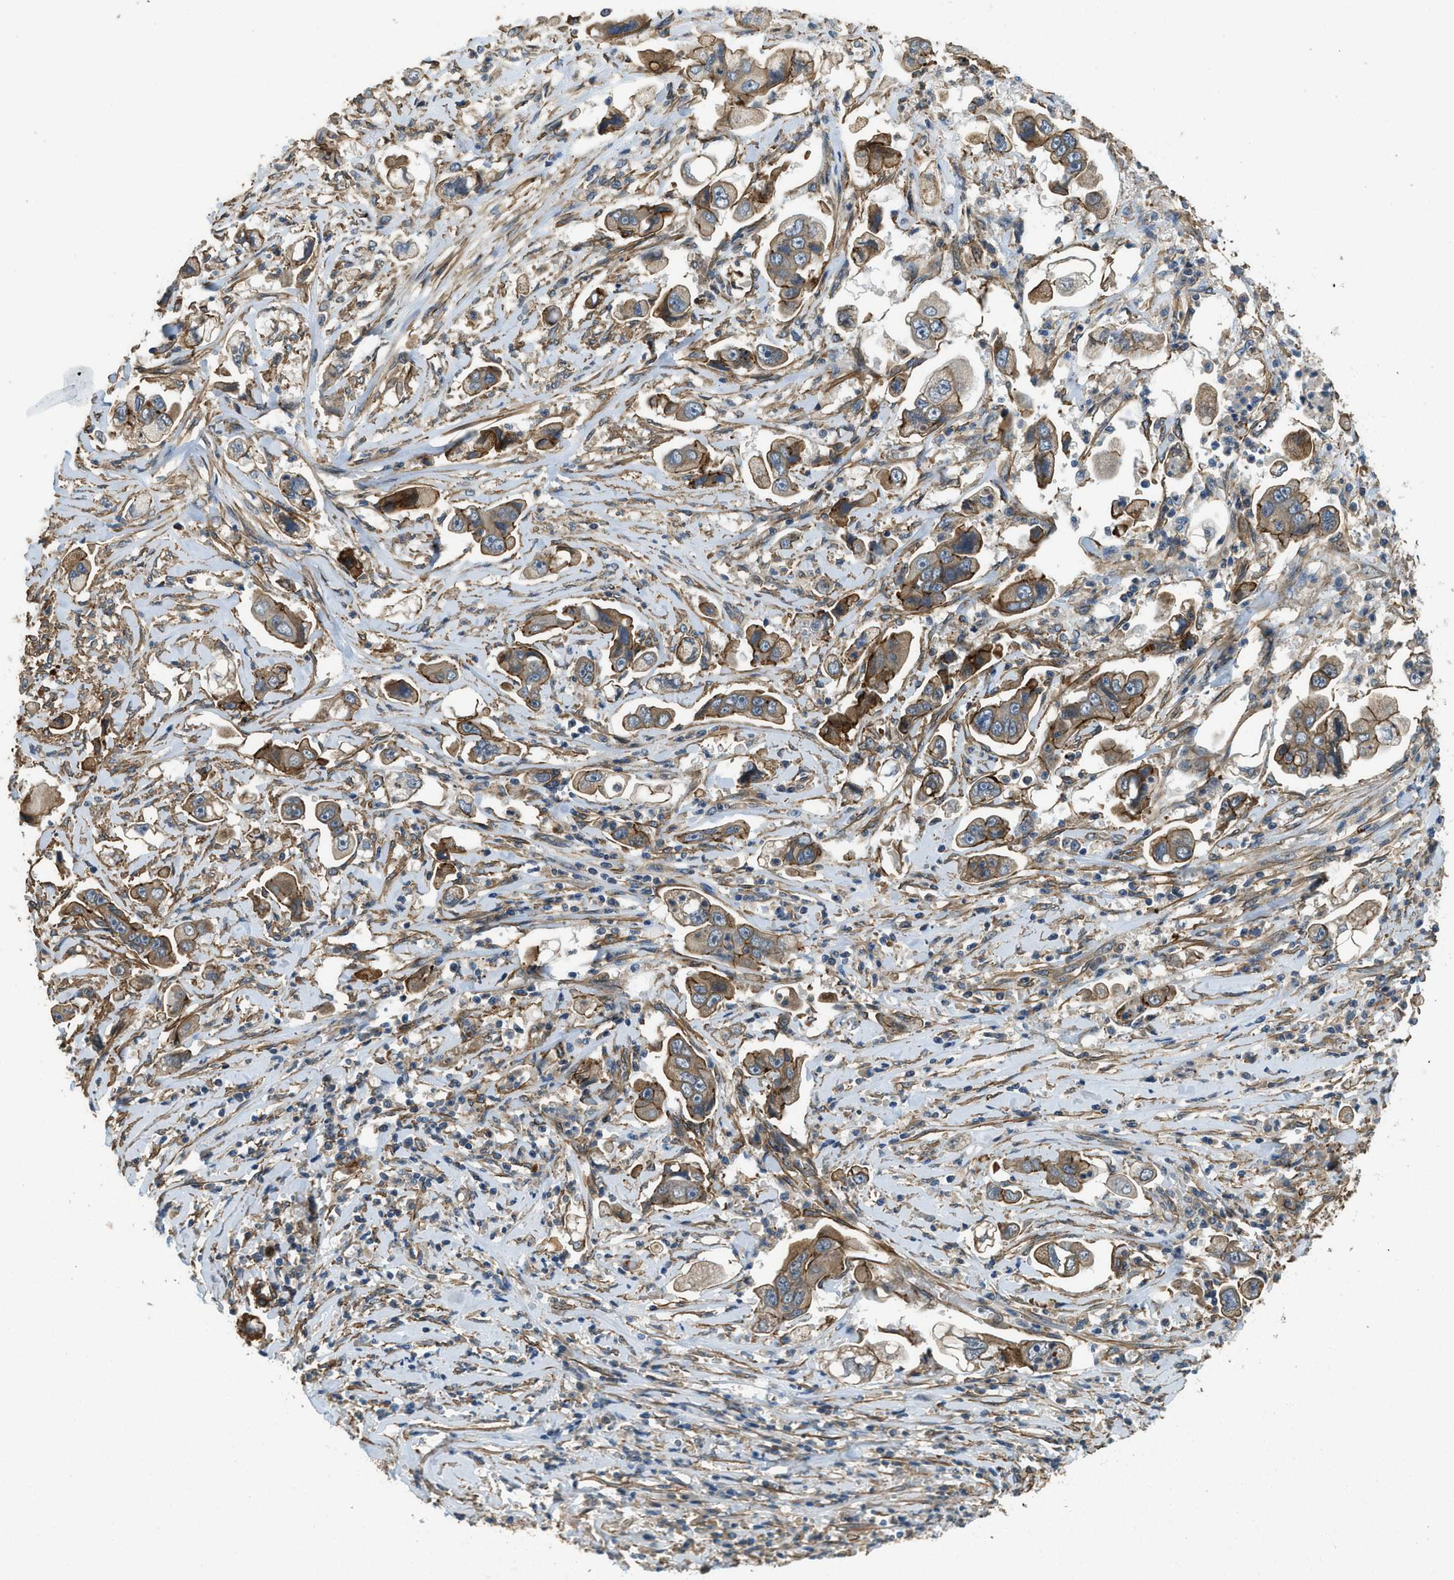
{"staining": {"intensity": "moderate", "quantity": "25%-75%", "location": "cytoplasmic/membranous"}, "tissue": "stomach cancer", "cell_type": "Tumor cells", "image_type": "cancer", "snomed": [{"axis": "morphology", "description": "Adenocarcinoma, NOS"}, {"axis": "topography", "description": "Stomach"}], "caption": "A medium amount of moderate cytoplasmic/membranous staining is seen in about 25%-75% of tumor cells in stomach adenocarcinoma tissue. Using DAB (brown) and hematoxylin (blue) stains, captured at high magnification using brightfield microscopy.", "gene": "CGN", "patient": {"sex": "male", "age": 62}}